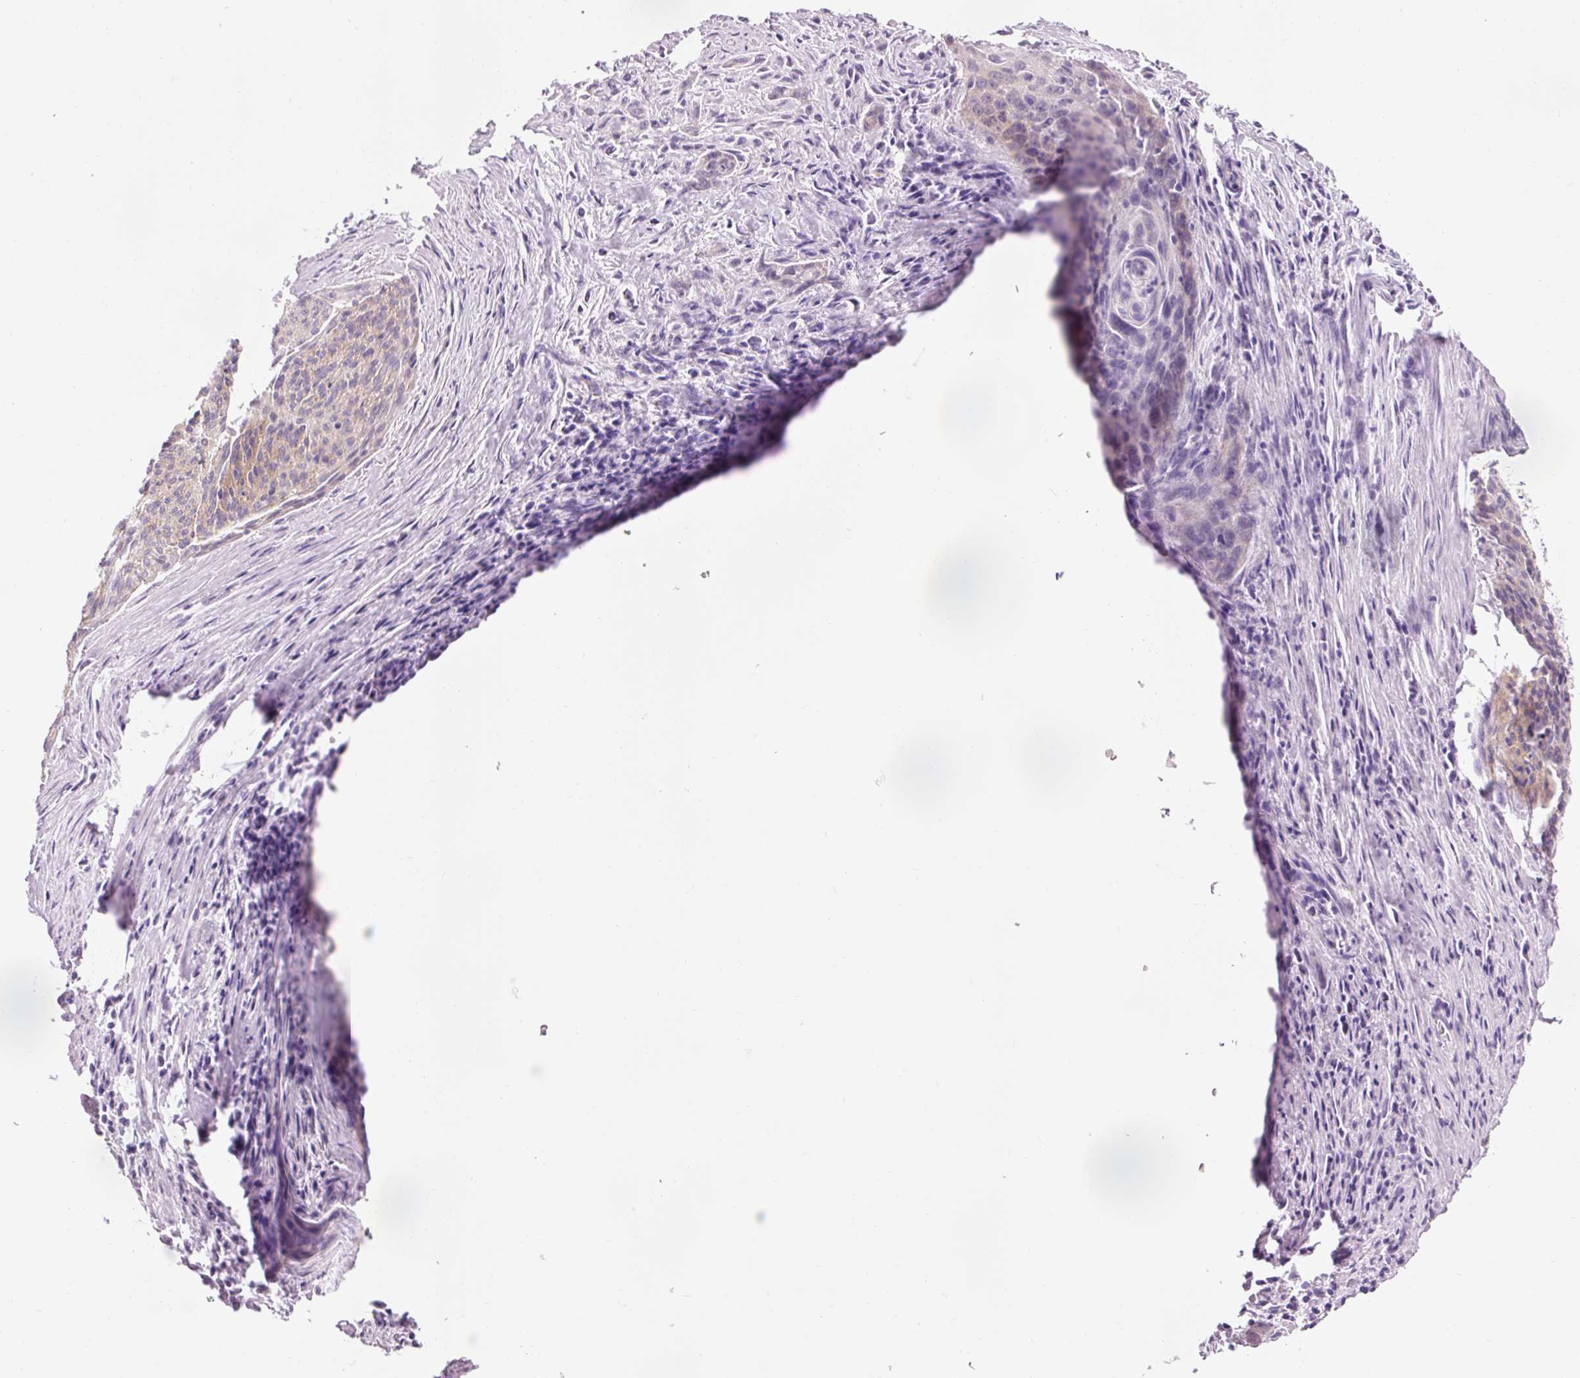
{"staining": {"intensity": "weak", "quantity": "<25%", "location": "cytoplasmic/membranous"}, "tissue": "cervical cancer", "cell_type": "Tumor cells", "image_type": "cancer", "snomed": [{"axis": "morphology", "description": "Squamous cell carcinoma, NOS"}, {"axis": "topography", "description": "Cervix"}], "caption": "An immunohistochemistry (IHC) micrograph of cervical squamous cell carcinoma is shown. There is no staining in tumor cells of cervical squamous cell carcinoma. (DAB immunohistochemistry, high magnification).", "gene": "DHRS11", "patient": {"sex": "female", "age": 55}}